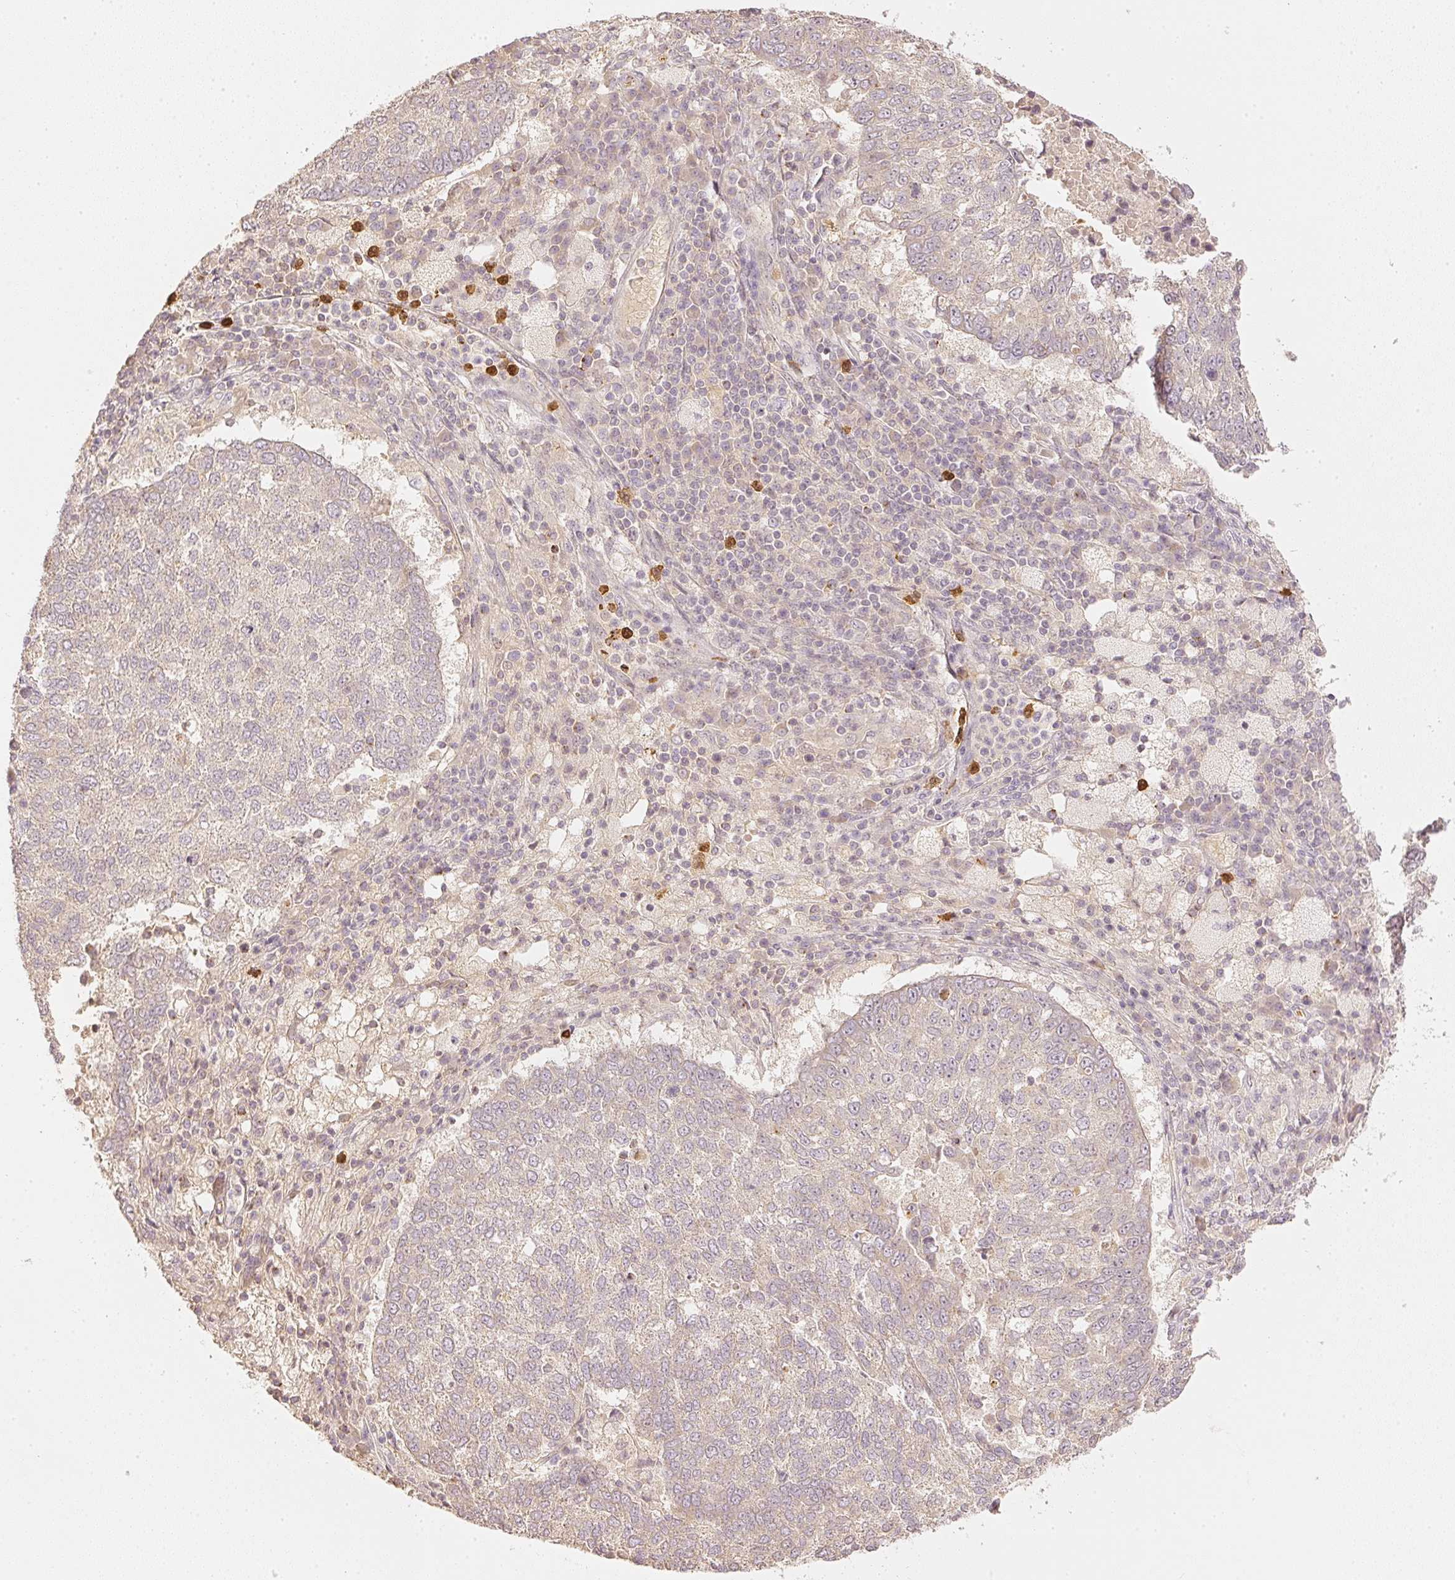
{"staining": {"intensity": "weak", "quantity": "25%-75%", "location": "cytoplasmic/membranous"}, "tissue": "lung cancer", "cell_type": "Tumor cells", "image_type": "cancer", "snomed": [{"axis": "morphology", "description": "Squamous cell carcinoma, NOS"}, {"axis": "topography", "description": "Lung"}], "caption": "Lung squamous cell carcinoma was stained to show a protein in brown. There is low levels of weak cytoplasmic/membranous staining in about 25%-75% of tumor cells.", "gene": "GZMA", "patient": {"sex": "male", "age": 73}}